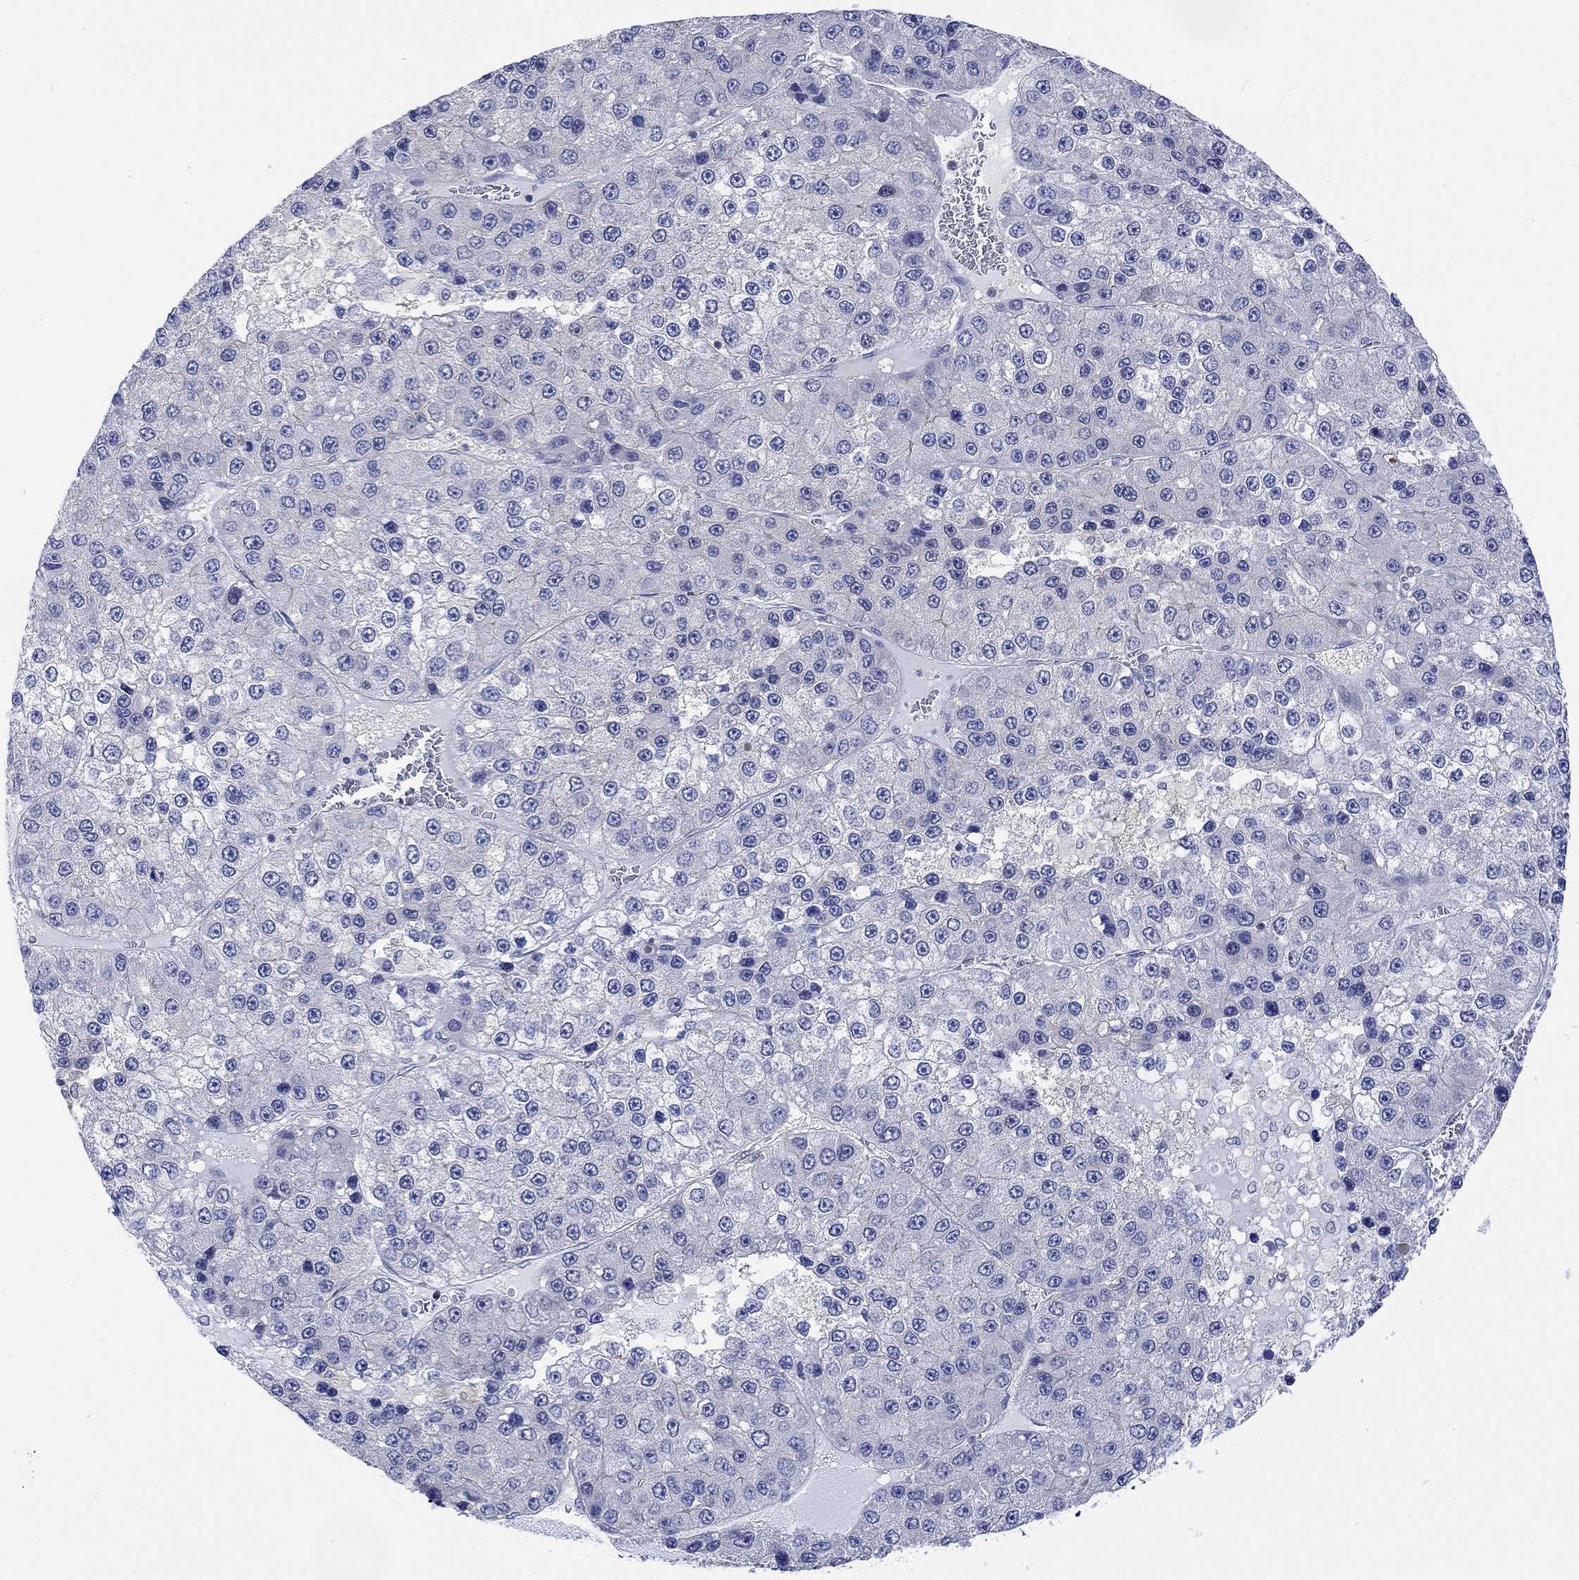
{"staining": {"intensity": "negative", "quantity": "none", "location": "none"}, "tissue": "liver cancer", "cell_type": "Tumor cells", "image_type": "cancer", "snomed": [{"axis": "morphology", "description": "Carcinoma, Hepatocellular, NOS"}, {"axis": "topography", "description": "Liver"}], "caption": "Liver cancer was stained to show a protein in brown. There is no significant expression in tumor cells.", "gene": "ARSK", "patient": {"sex": "female", "age": 73}}